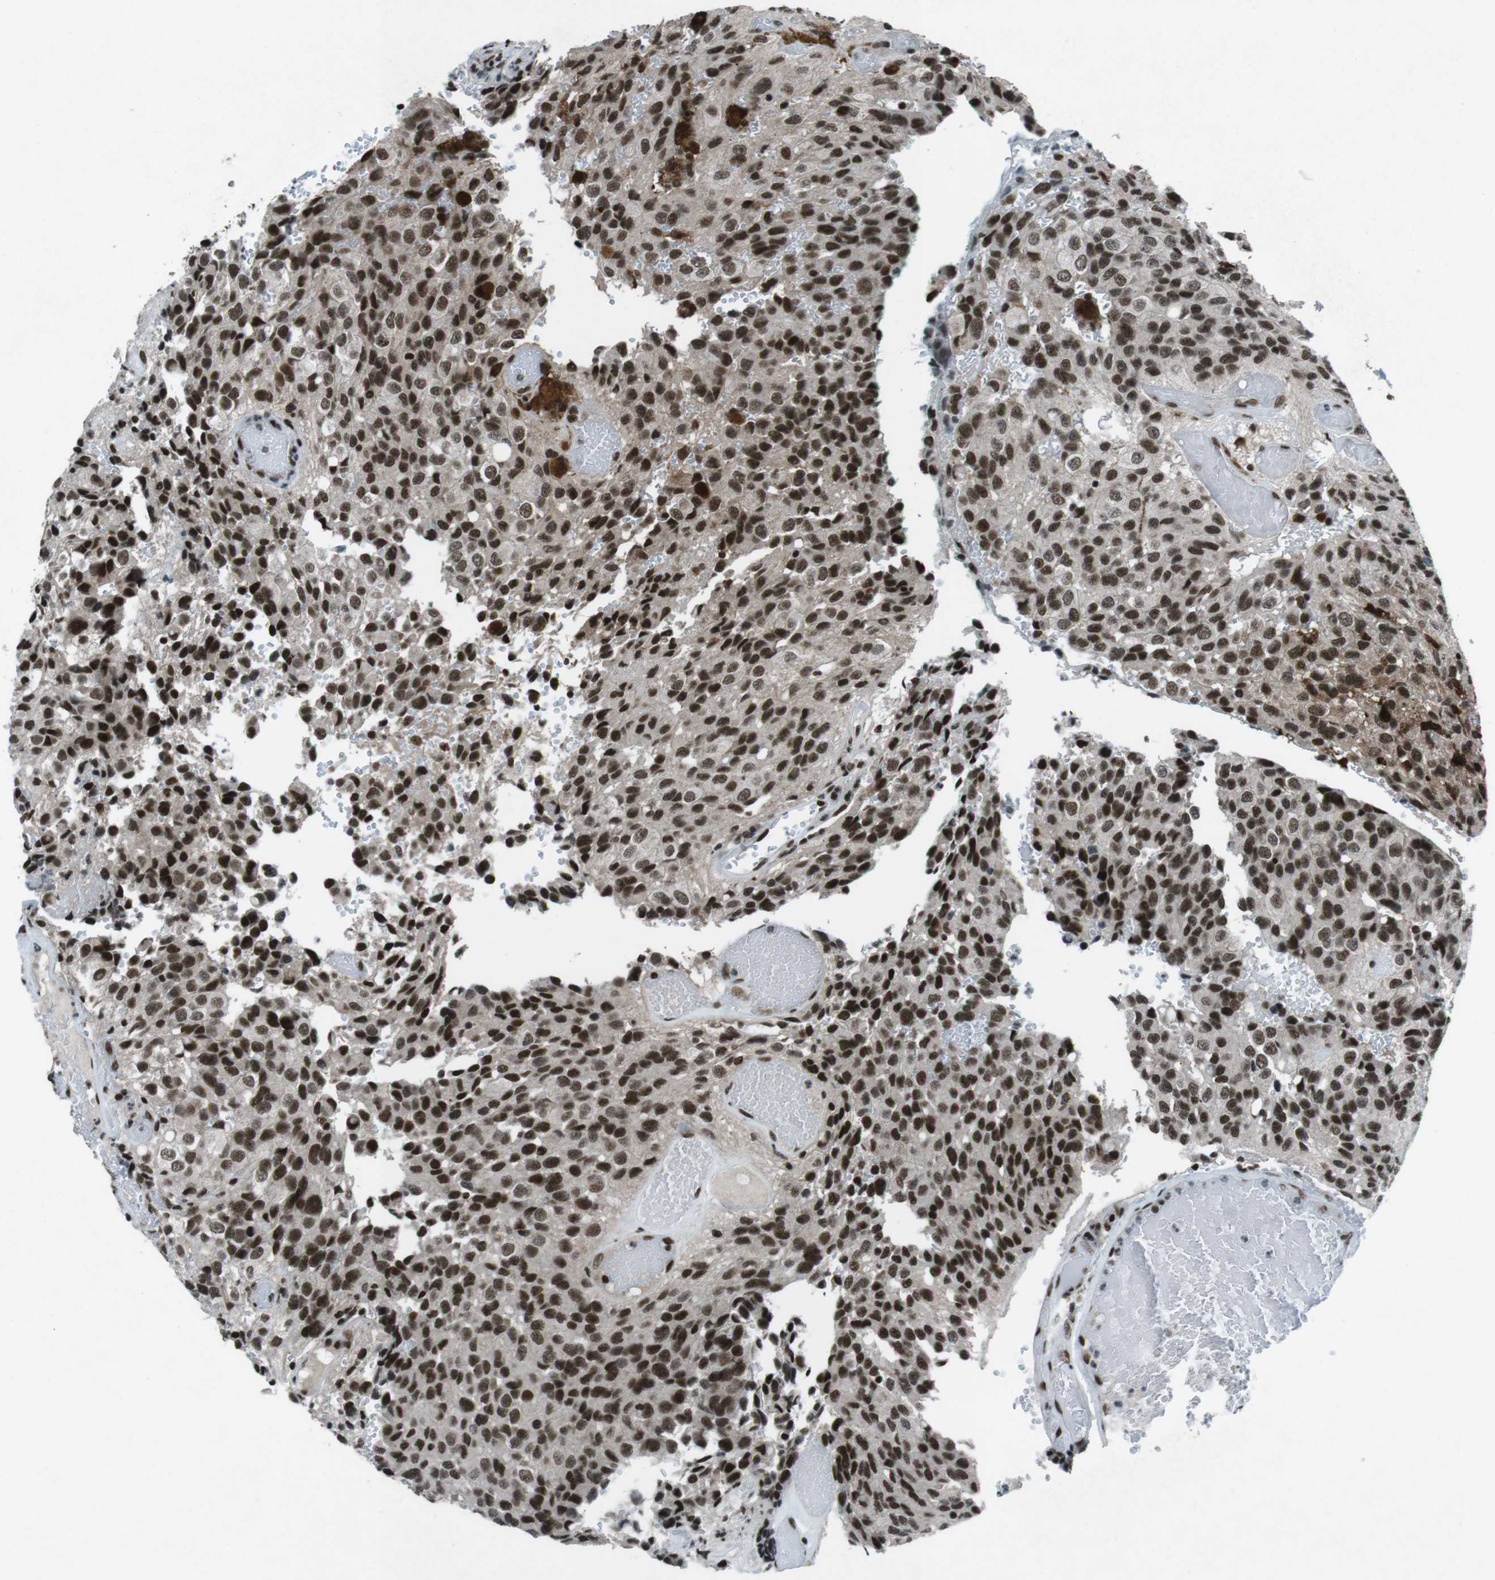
{"staining": {"intensity": "strong", "quantity": ">75%", "location": "nuclear"}, "tissue": "glioma", "cell_type": "Tumor cells", "image_type": "cancer", "snomed": [{"axis": "morphology", "description": "Glioma, malignant, High grade"}, {"axis": "topography", "description": "Brain"}], "caption": "DAB (3,3'-diaminobenzidine) immunohistochemical staining of human high-grade glioma (malignant) exhibits strong nuclear protein expression in about >75% of tumor cells.", "gene": "TAF1", "patient": {"sex": "male", "age": 32}}